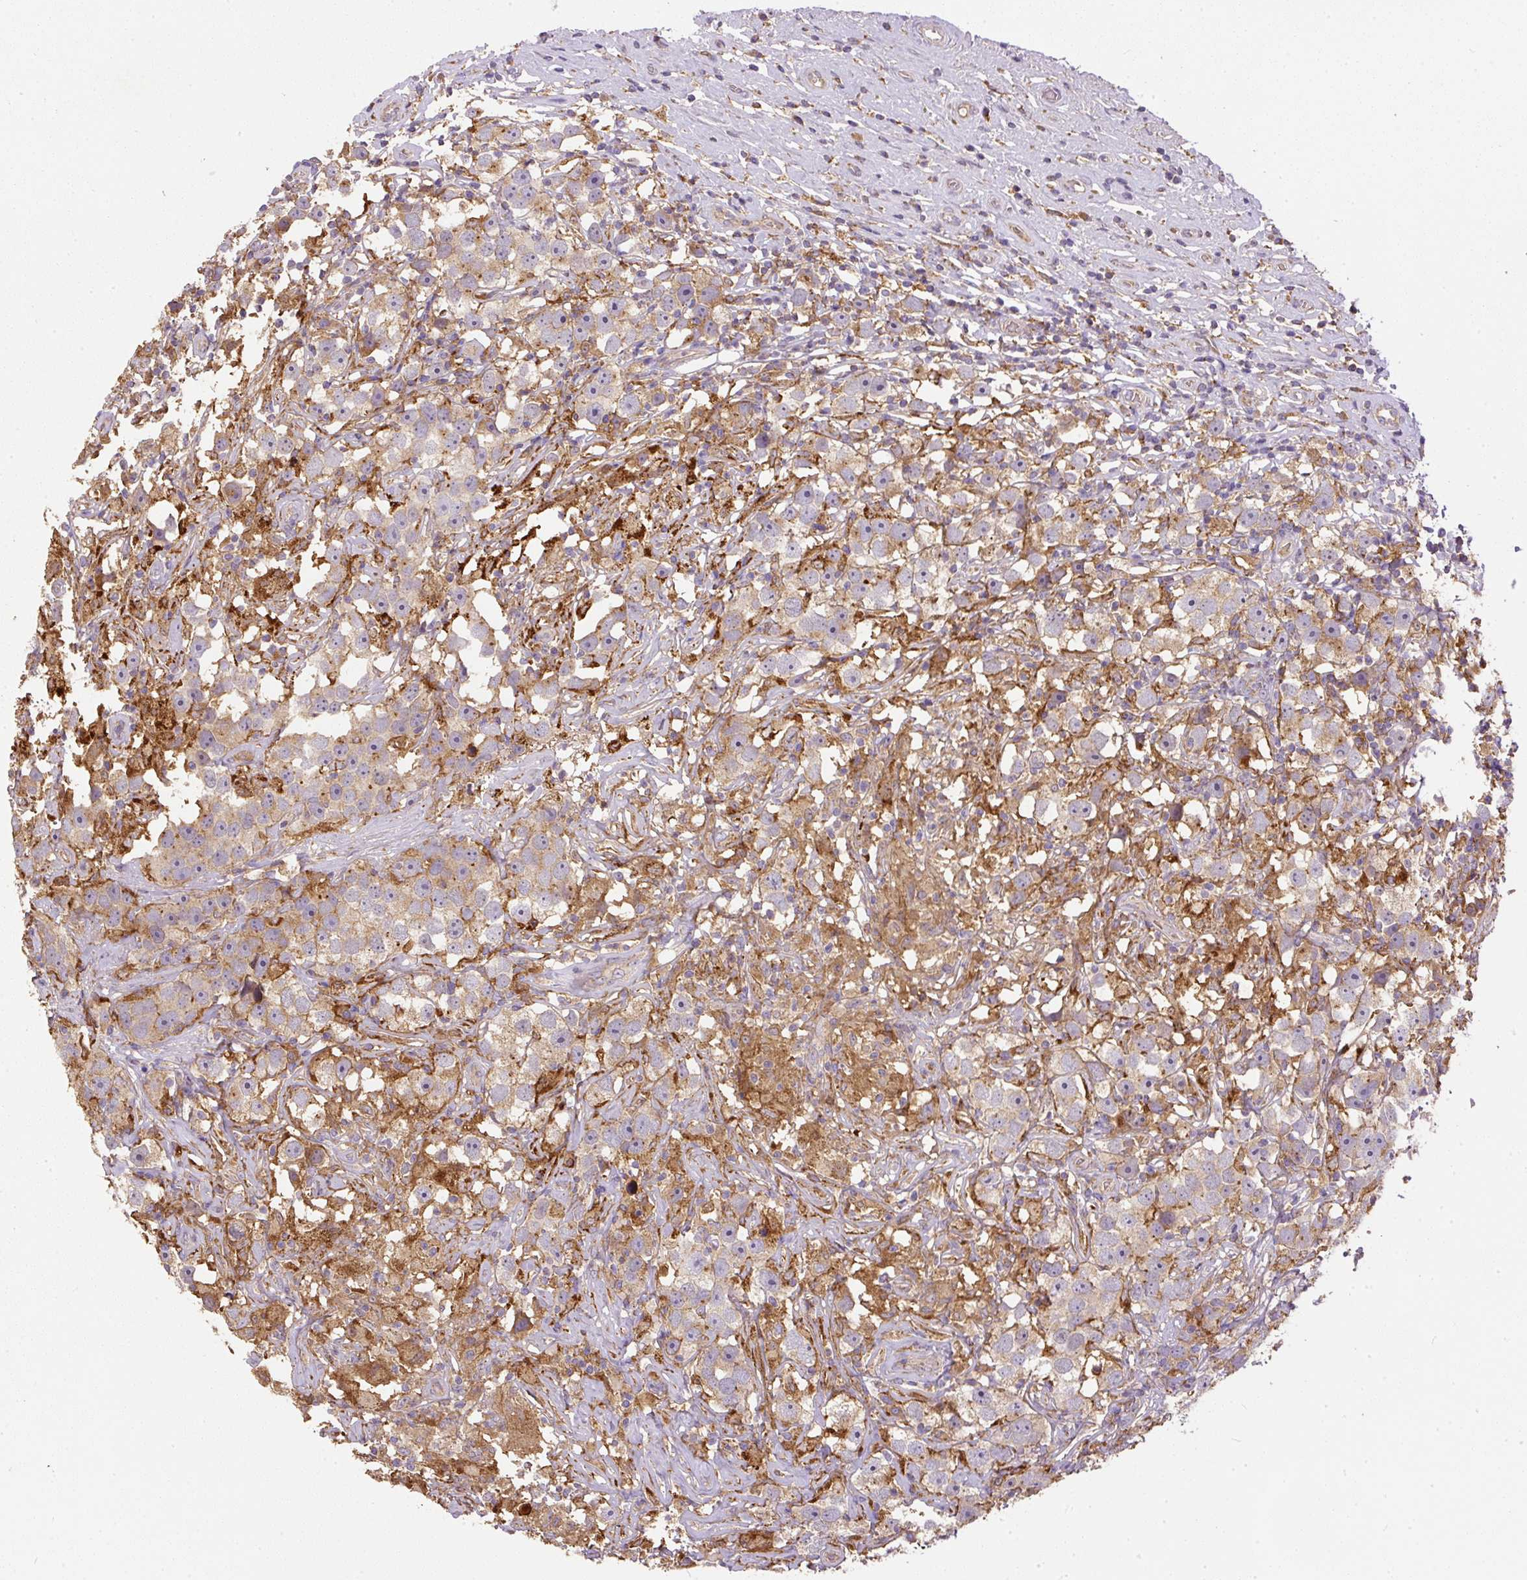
{"staining": {"intensity": "weak", "quantity": ">75%", "location": "cytoplasmic/membranous"}, "tissue": "testis cancer", "cell_type": "Tumor cells", "image_type": "cancer", "snomed": [{"axis": "morphology", "description": "Seminoma, NOS"}, {"axis": "topography", "description": "Testis"}], "caption": "Testis cancer (seminoma) was stained to show a protein in brown. There is low levels of weak cytoplasmic/membranous expression in approximately >75% of tumor cells. Nuclei are stained in blue.", "gene": "DAPK1", "patient": {"sex": "male", "age": 49}}